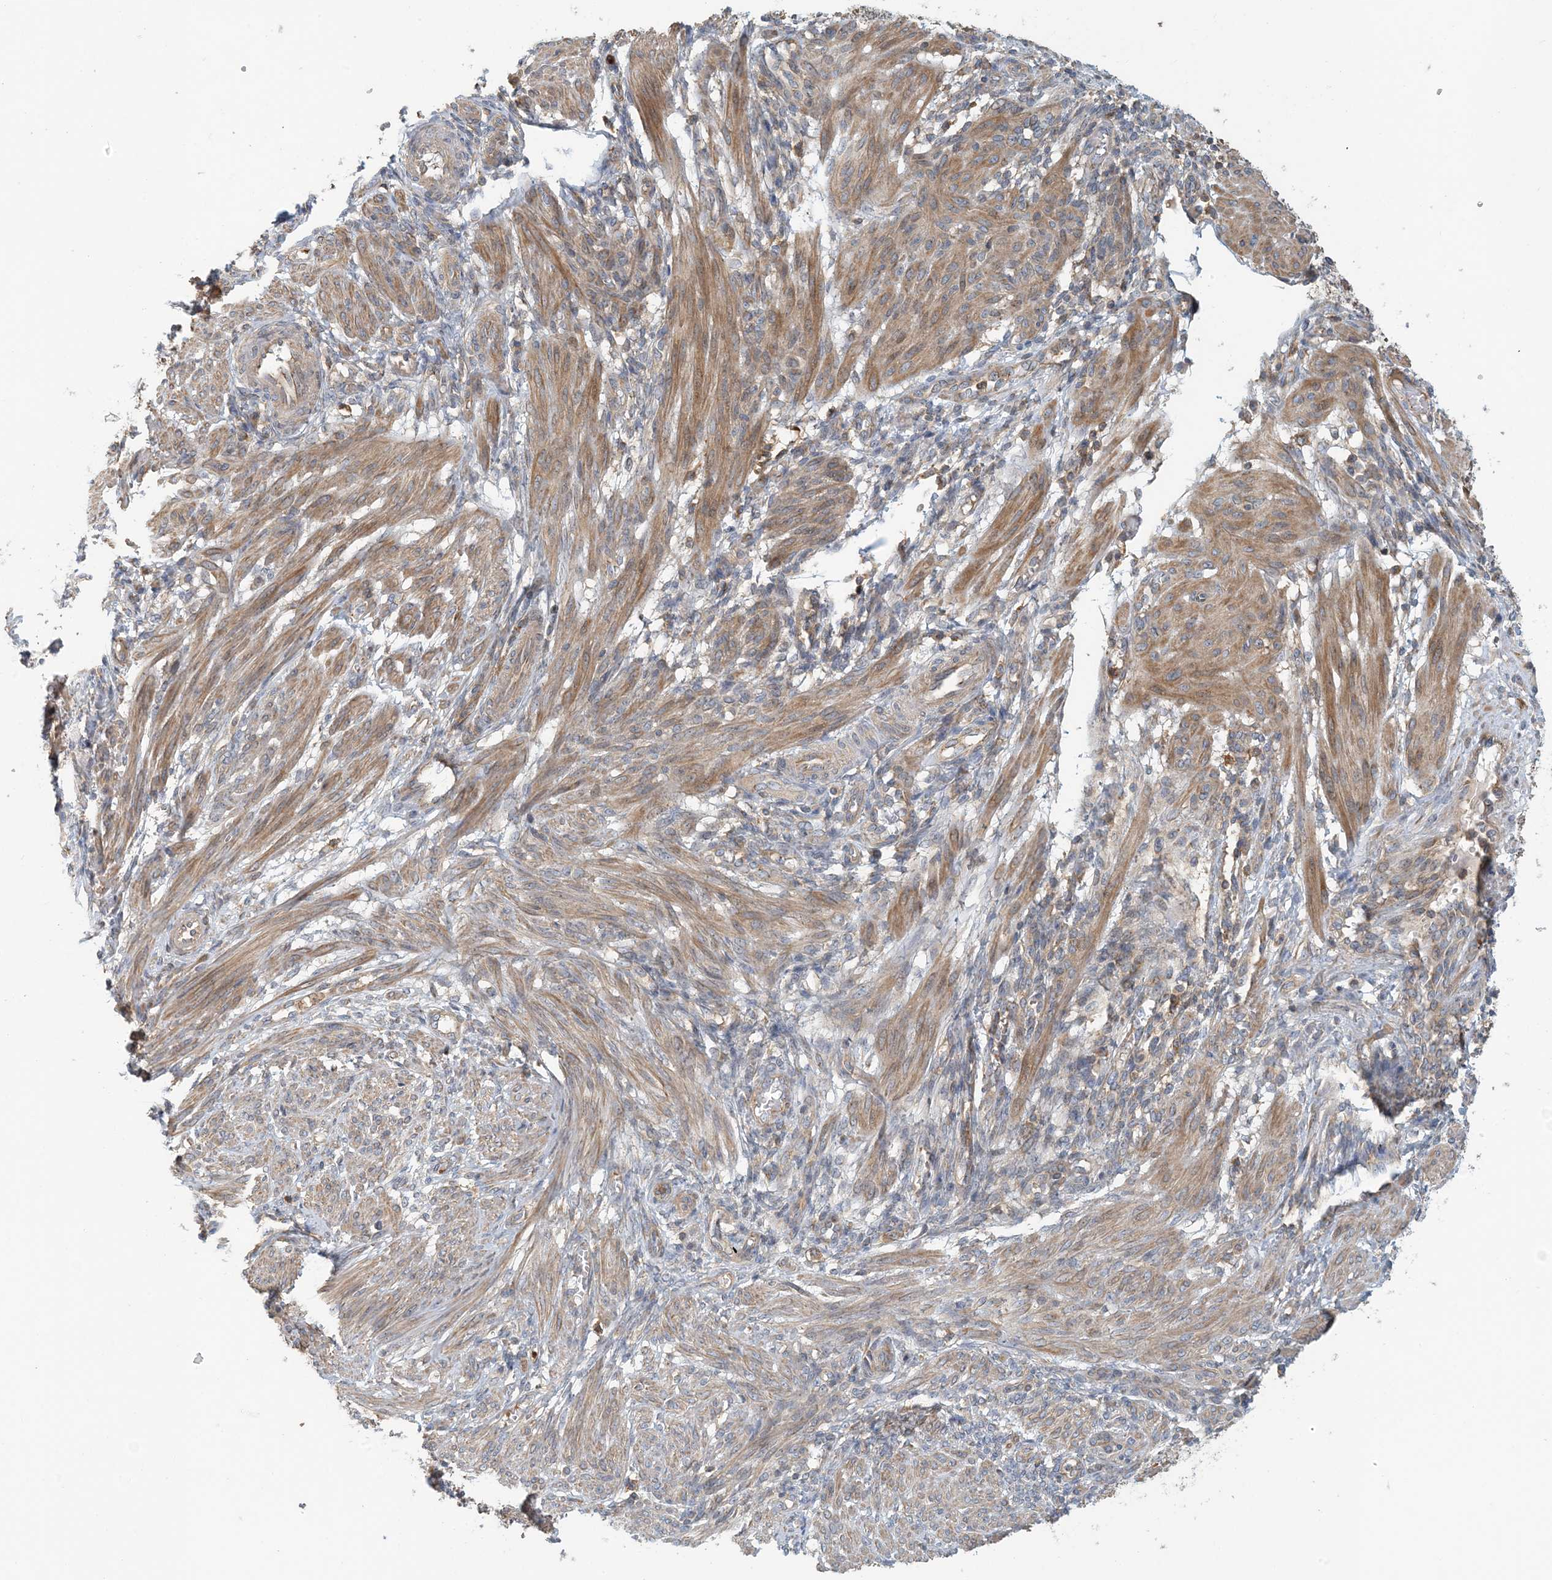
{"staining": {"intensity": "moderate", "quantity": ">75%", "location": "cytoplasmic/membranous"}, "tissue": "smooth muscle", "cell_type": "Smooth muscle cells", "image_type": "normal", "snomed": [{"axis": "morphology", "description": "Normal tissue, NOS"}, {"axis": "topography", "description": "Smooth muscle"}], "caption": "A micrograph showing moderate cytoplasmic/membranous expression in approximately >75% of smooth muscle cells in normal smooth muscle, as visualized by brown immunohistochemical staining.", "gene": "COLEC11", "patient": {"sex": "female", "age": 39}}